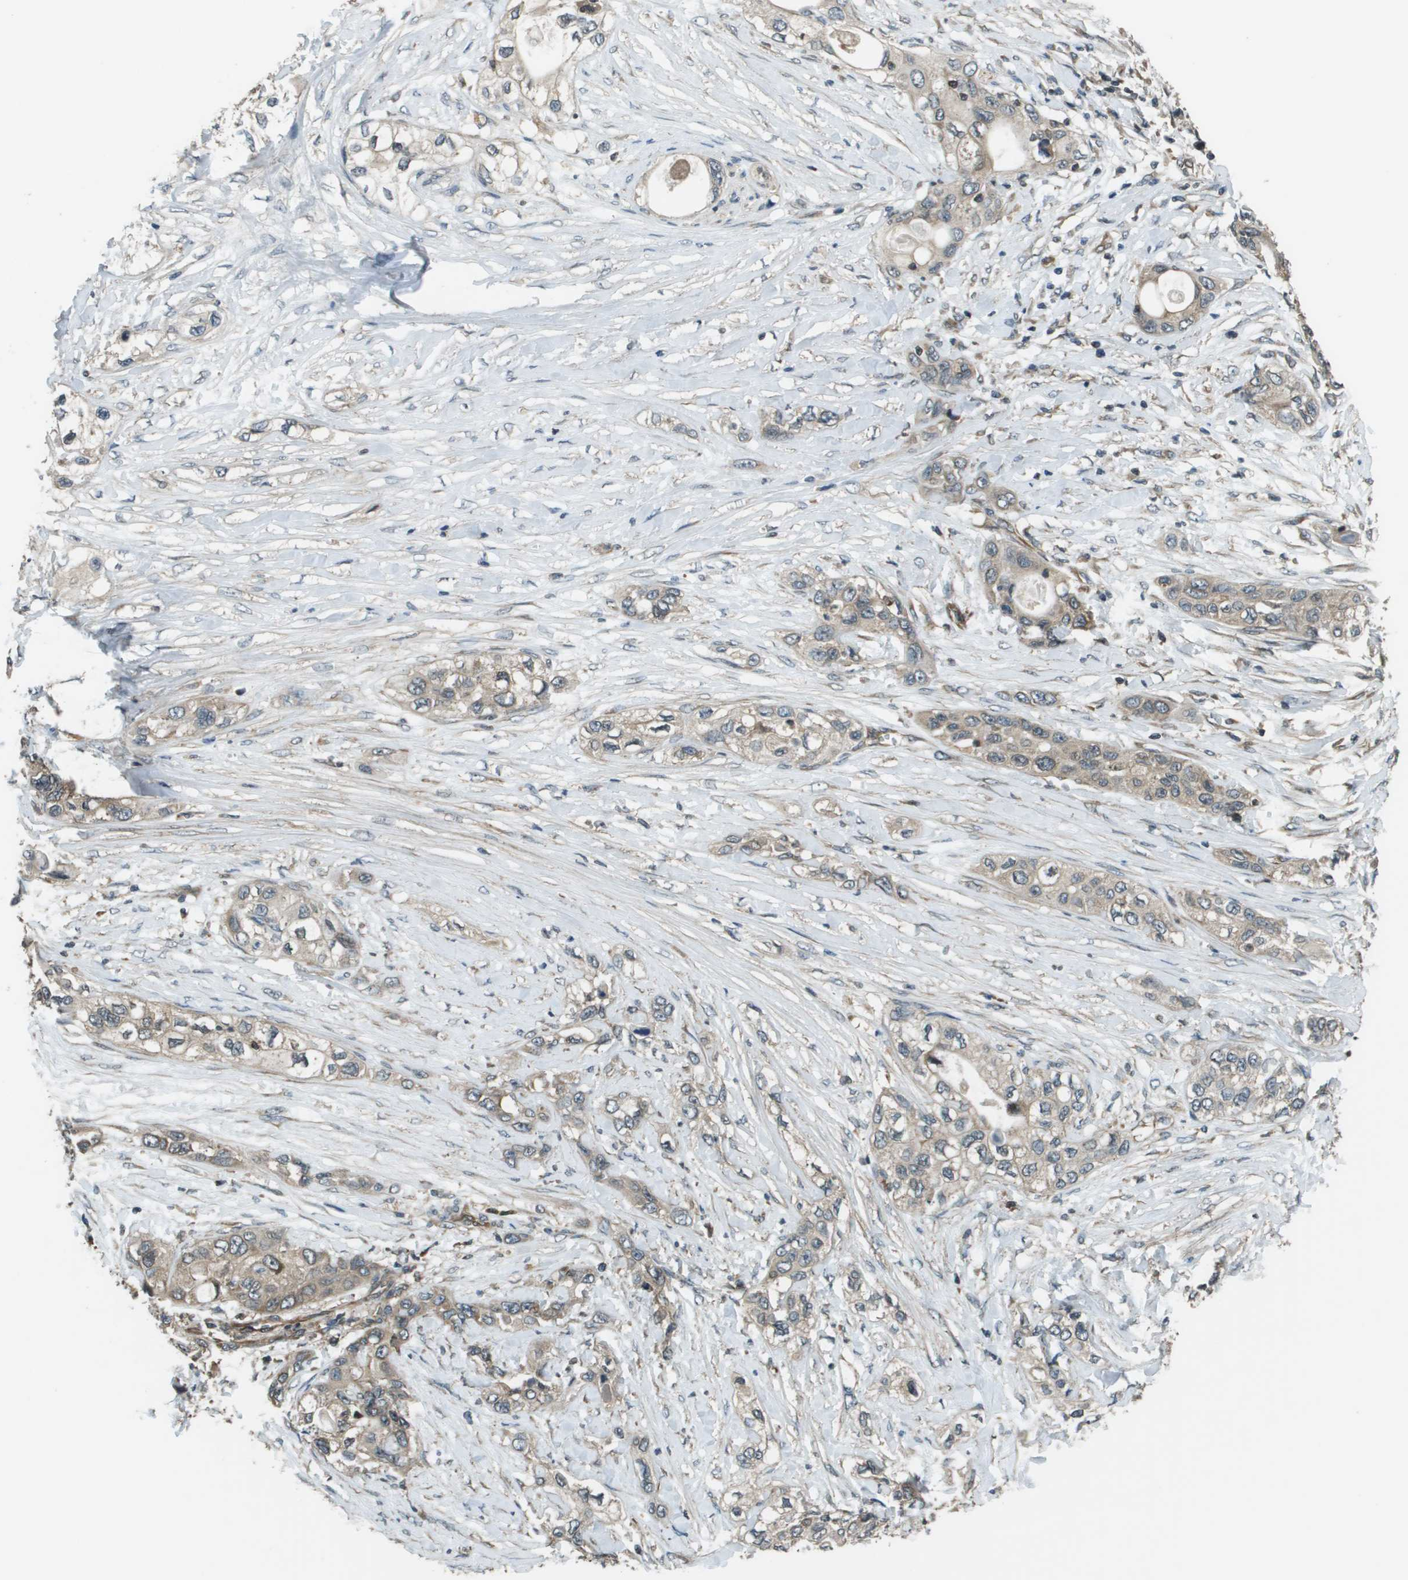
{"staining": {"intensity": "weak", "quantity": ">75%", "location": "cytoplasmic/membranous"}, "tissue": "pancreatic cancer", "cell_type": "Tumor cells", "image_type": "cancer", "snomed": [{"axis": "morphology", "description": "Adenocarcinoma, NOS"}, {"axis": "topography", "description": "Pancreas"}], "caption": "Pancreatic cancer (adenocarcinoma) stained for a protein (brown) shows weak cytoplasmic/membranous positive expression in approximately >75% of tumor cells.", "gene": "PLPBP", "patient": {"sex": "female", "age": 70}}